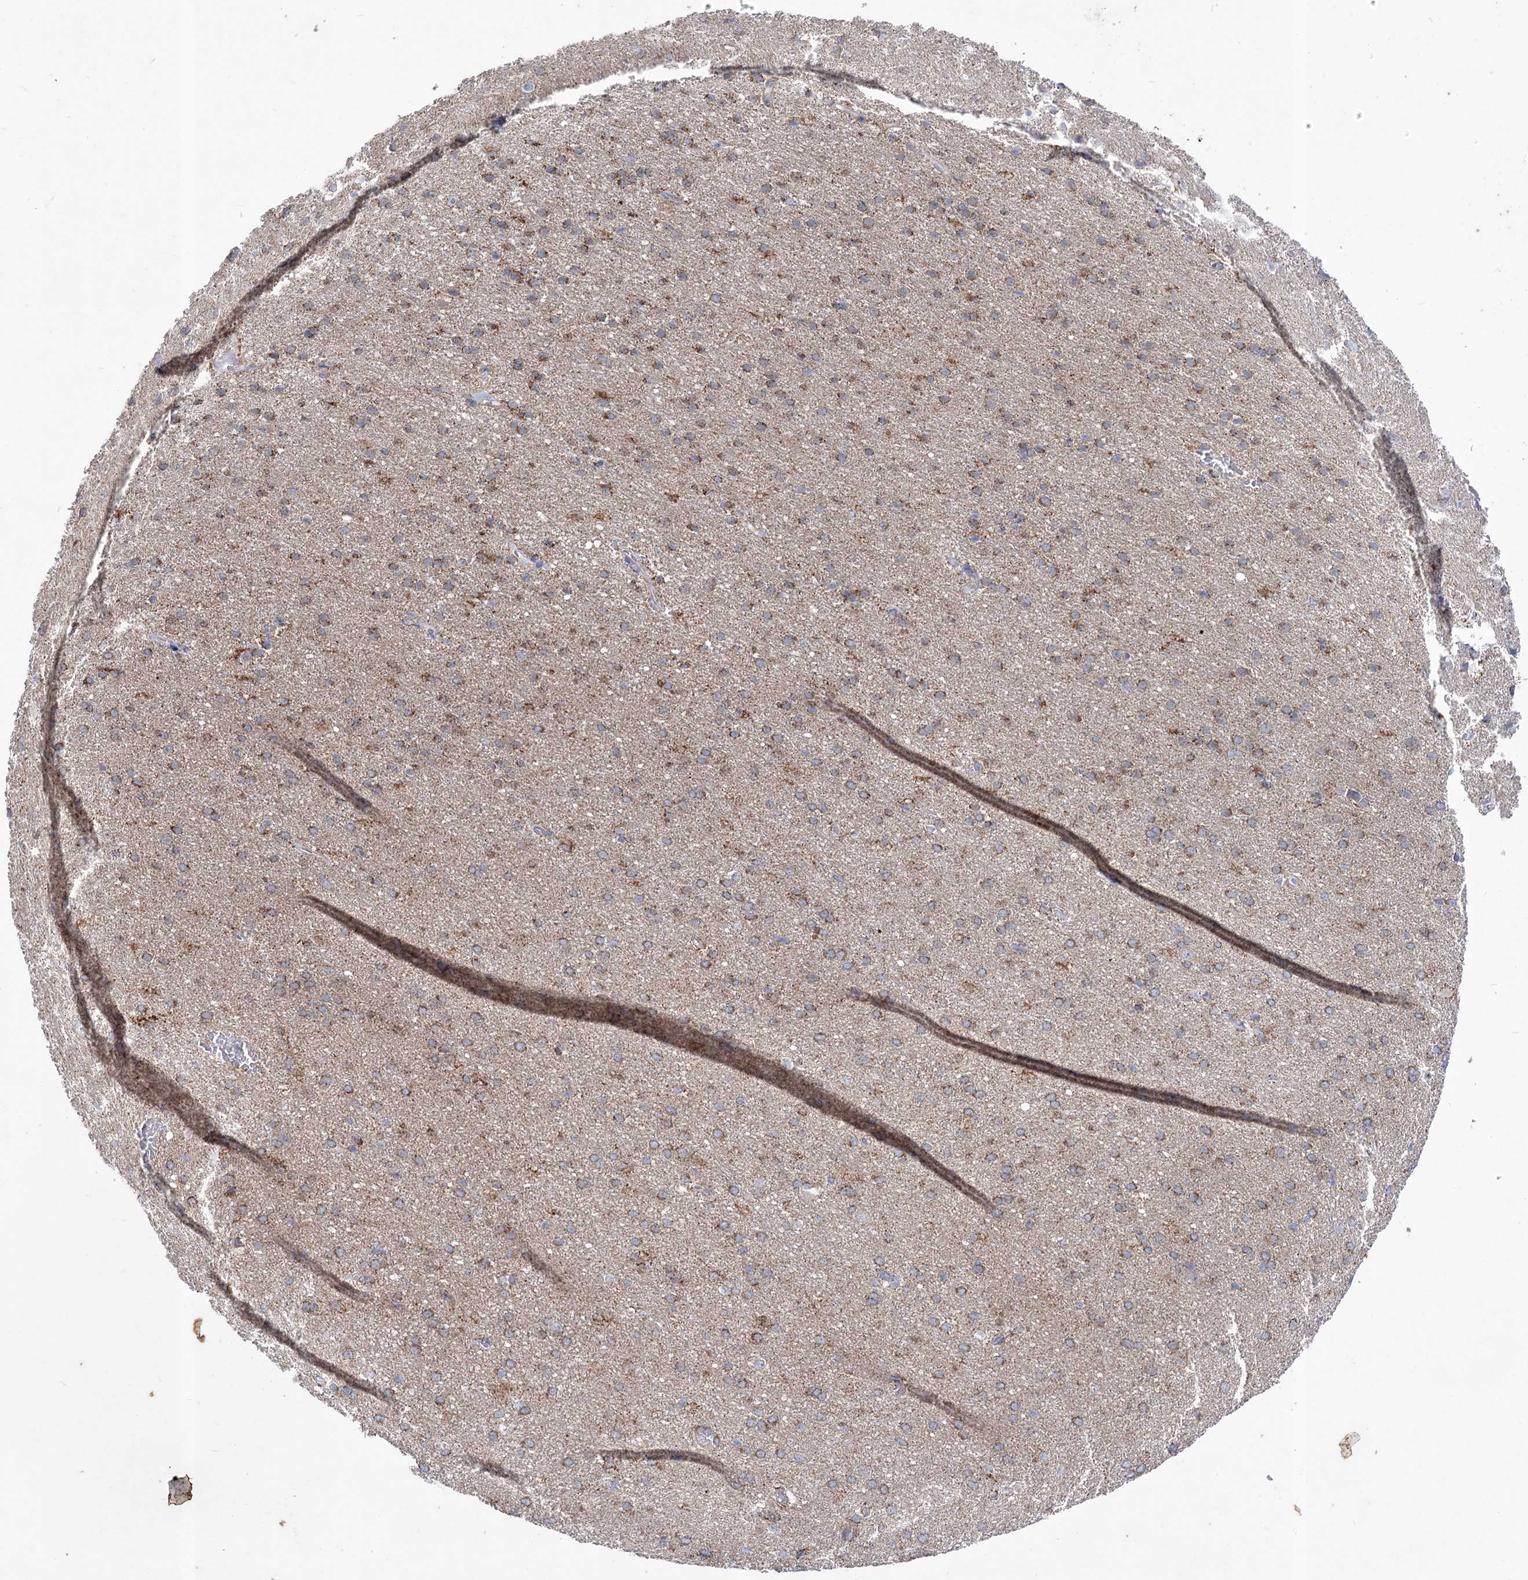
{"staining": {"intensity": "negative", "quantity": "none", "location": "none"}, "tissue": "cerebral cortex", "cell_type": "Endothelial cells", "image_type": "normal", "snomed": [{"axis": "morphology", "description": "Normal tissue, NOS"}, {"axis": "topography", "description": "Cerebral cortex"}], "caption": "An immunohistochemistry histopathology image of normal cerebral cortex is shown. There is no staining in endothelial cells of cerebral cortex. (DAB immunohistochemistry (IHC) with hematoxylin counter stain).", "gene": "ITSN2", "patient": {"sex": "male", "age": 62}}